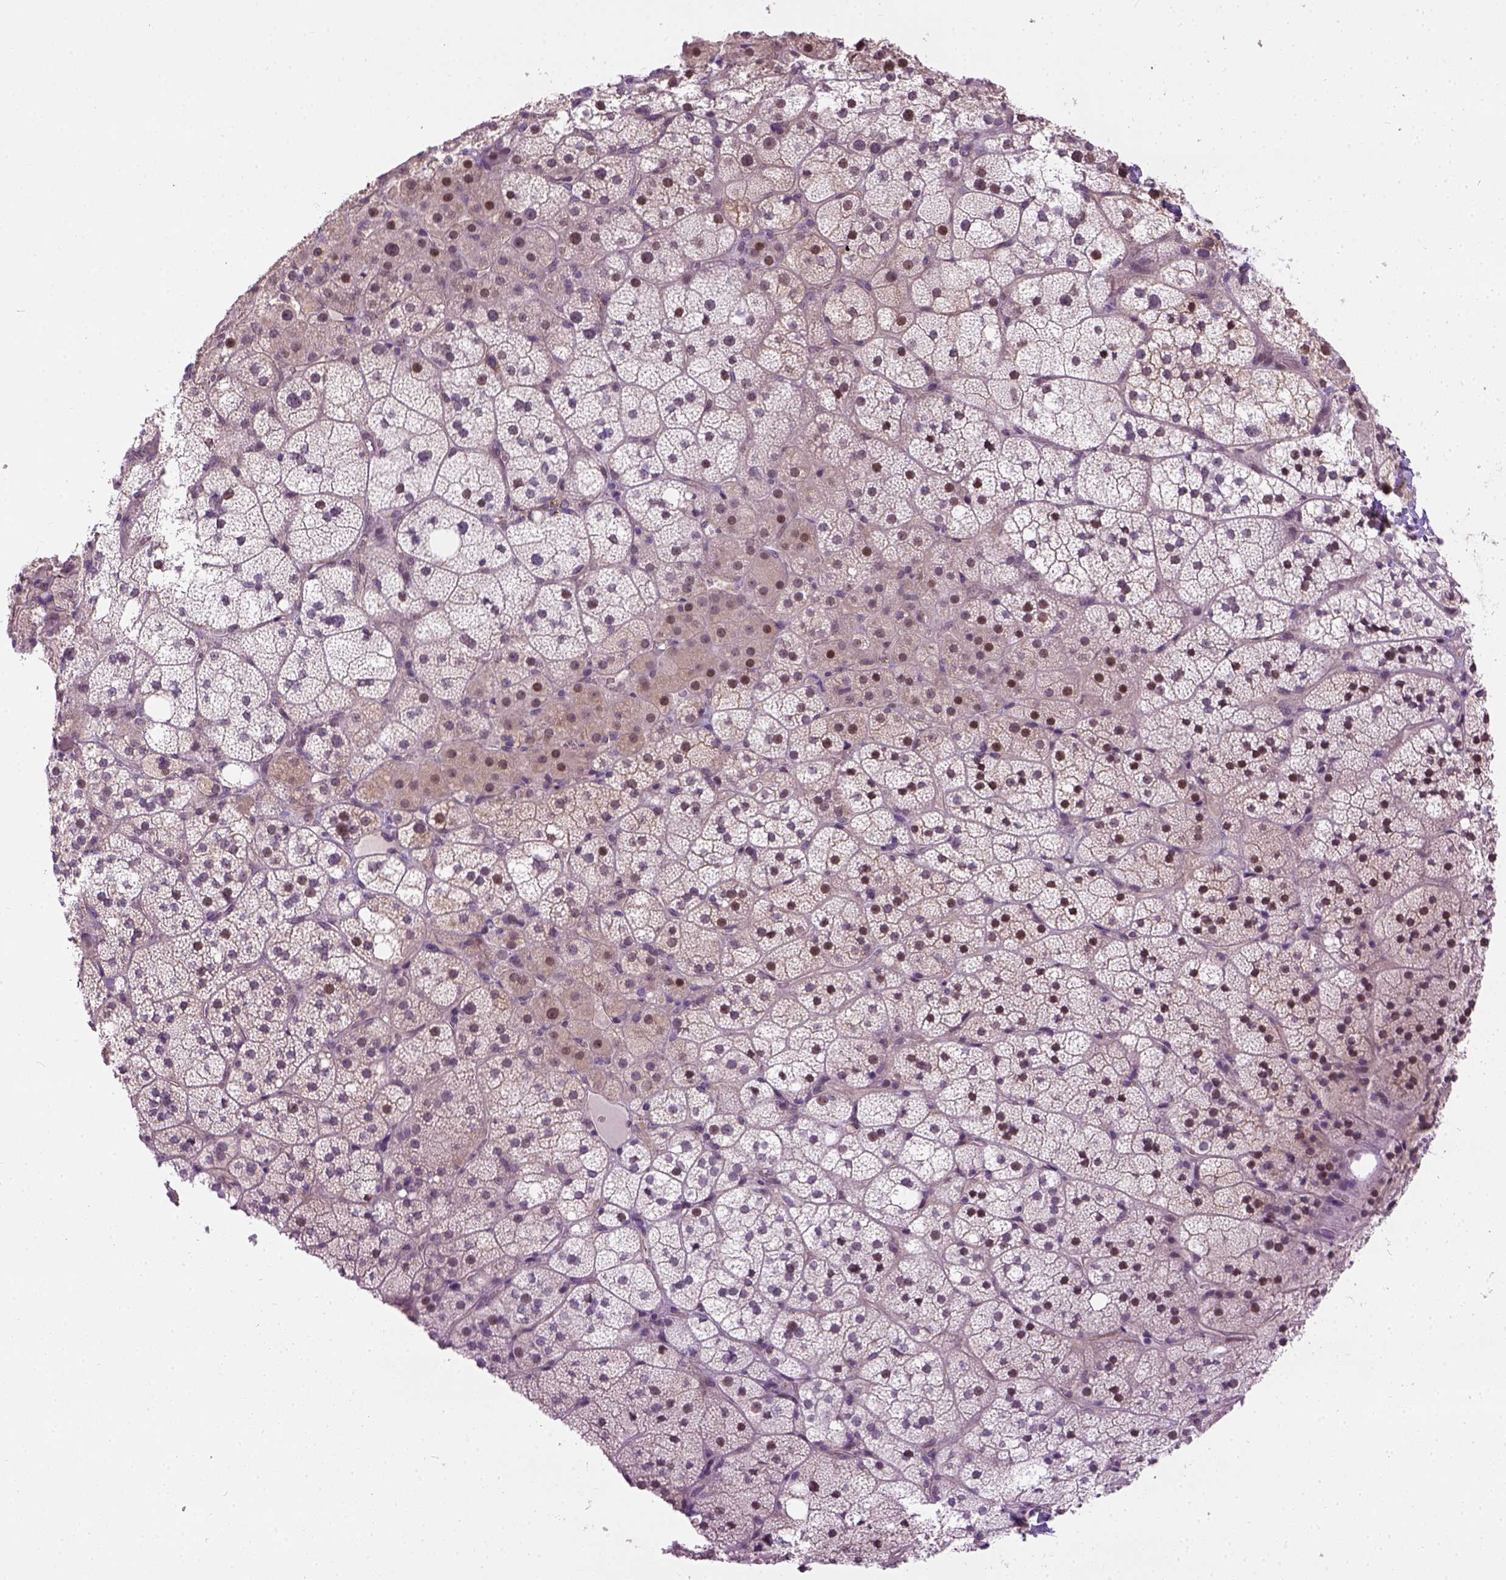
{"staining": {"intensity": "moderate", "quantity": "<25%", "location": "cytoplasmic/membranous,nuclear"}, "tissue": "adrenal gland", "cell_type": "Glandular cells", "image_type": "normal", "snomed": [{"axis": "morphology", "description": "Normal tissue, NOS"}, {"axis": "topography", "description": "Adrenal gland"}], "caption": "Human adrenal gland stained for a protein (brown) displays moderate cytoplasmic/membranous,nuclear positive positivity in approximately <25% of glandular cells.", "gene": "KAZN", "patient": {"sex": "male", "age": 53}}